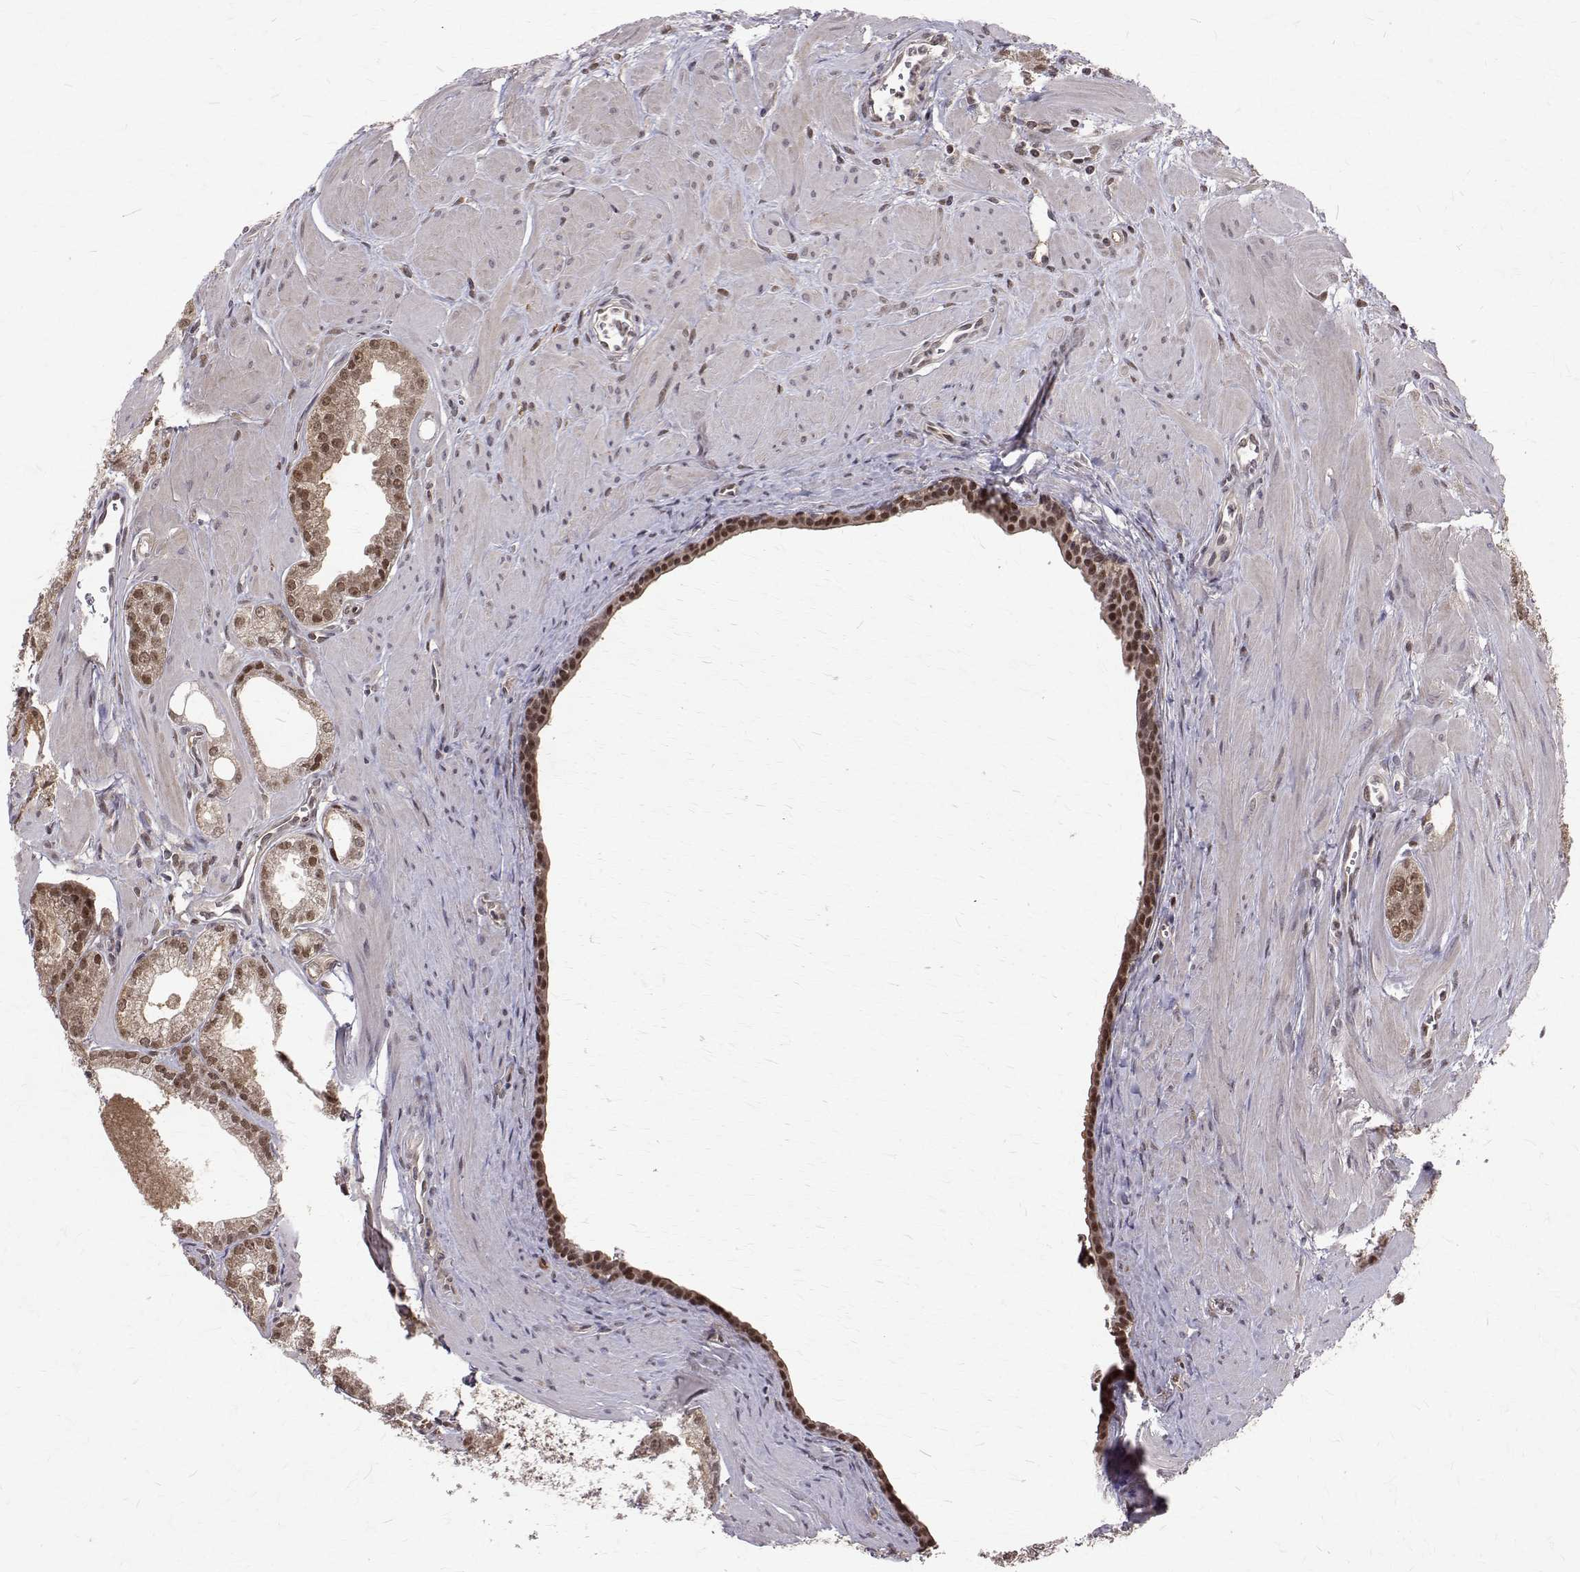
{"staining": {"intensity": "moderate", "quantity": ">75%", "location": "cytoplasmic/membranous,nuclear"}, "tissue": "prostate cancer", "cell_type": "Tumor cells", "image_type": "cancer", "snomed": [{"axis": "morphology", "description": "Adenocarcinoma, NOS"}, {"axis": "topography", "description": "Prostate"}], "caption": "Human prostate cancer stained with a brown dye reveals moderate cytoplasmic/membranous and nuclear positive positivity in about >75% of tumor cells.", "gene": "NIF3L1", "patient": {"sex": "male", "age": 71}}